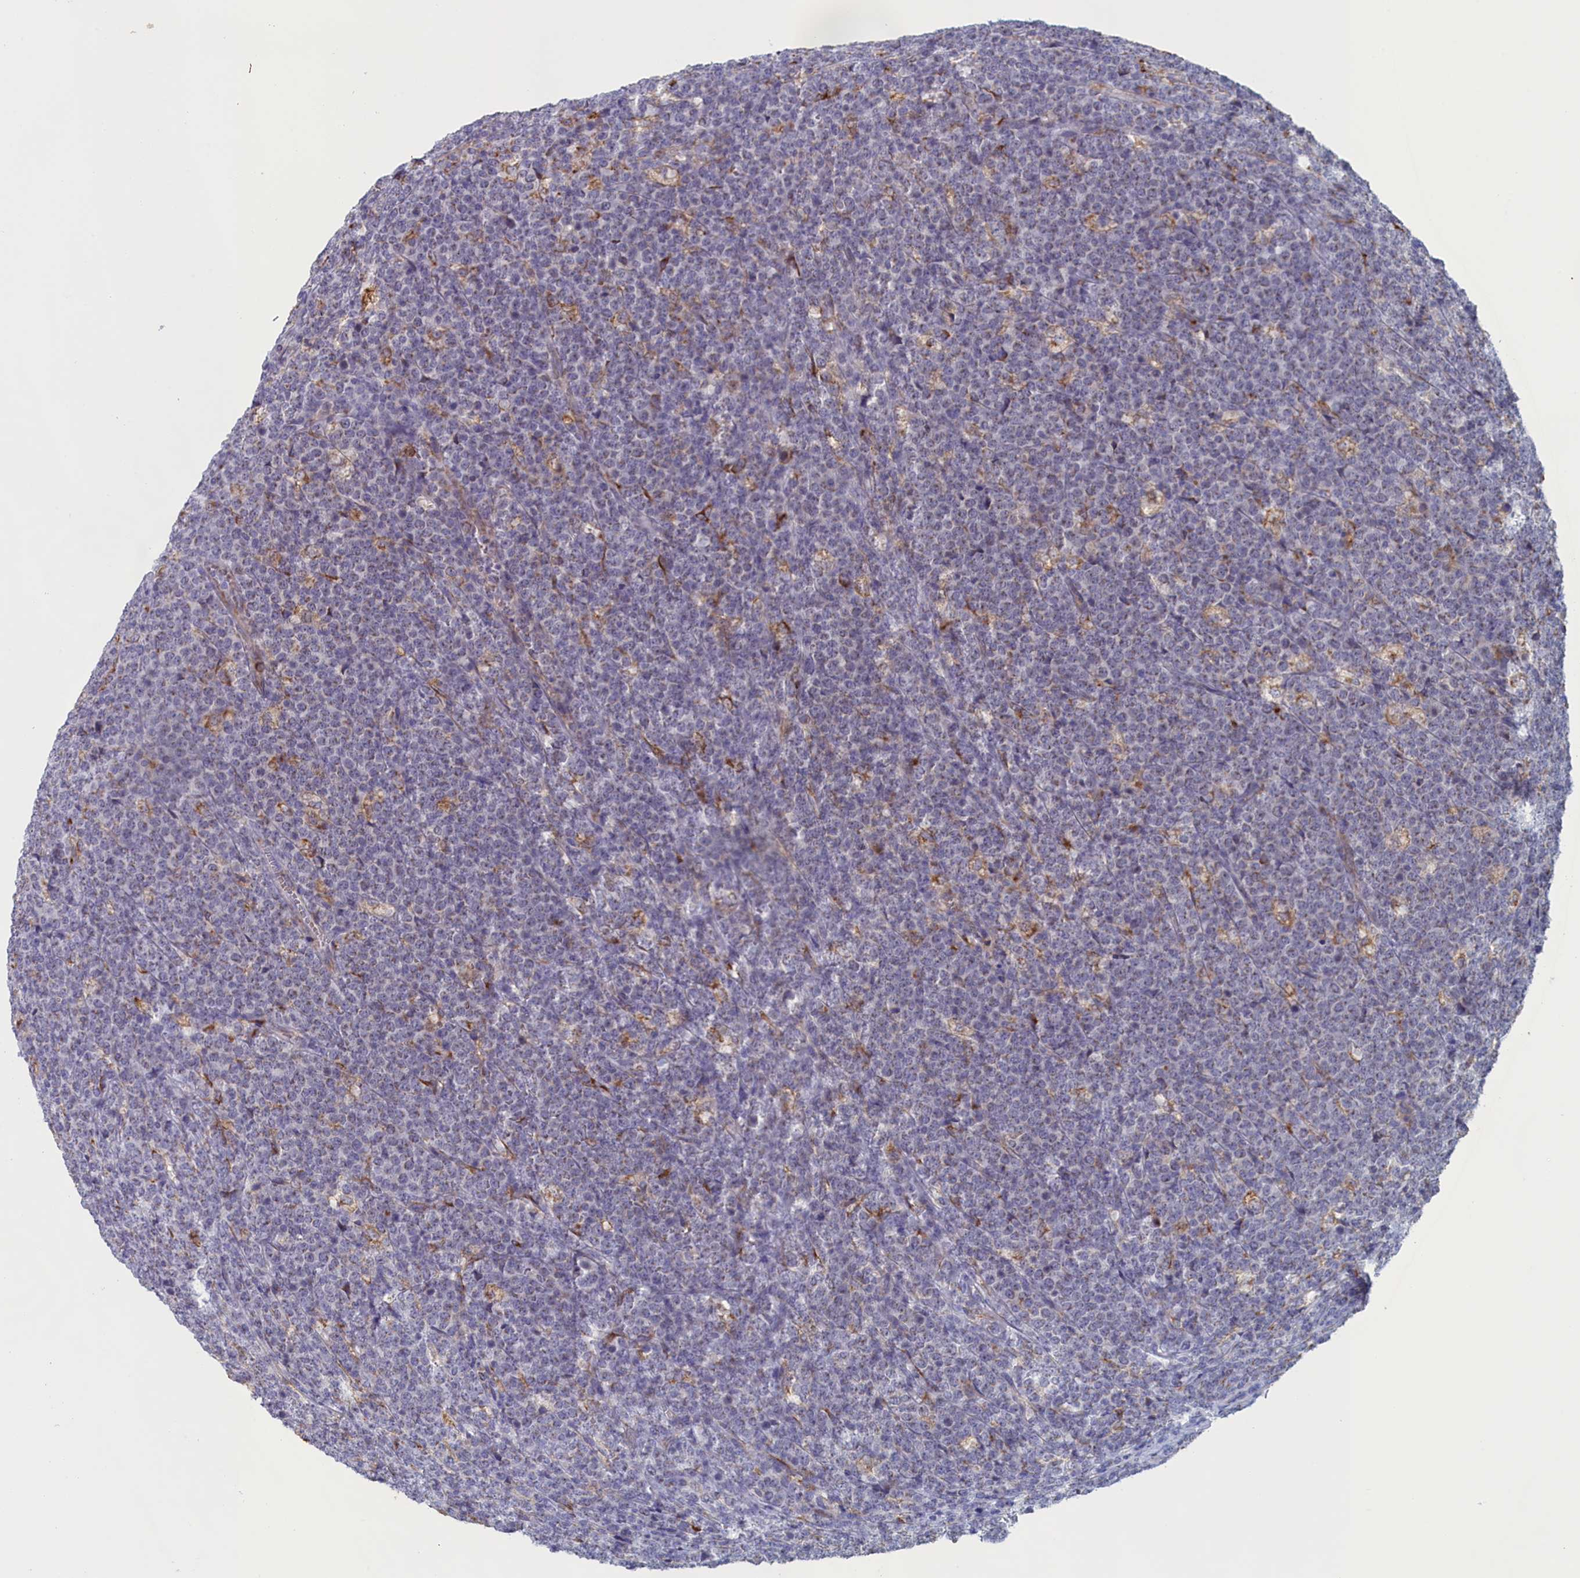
{"staining": {"intensity": "negative", "quantity": "none", "location": "none"}, "tissue": "lymphoma", "cell_type": "Tumor cells", "image_type": "cancer", "snomed": [{"axis": "morphology", "description": "Malignant lymphoma, non-Hodgkin's type, High grade"}, {"axis": "topography", "description": "Small intestine"}], "caption": "This is a image of IHC staining of high-grade malignant lymphoma, non-Hodgkin's type, which shows no expression in tumor cells. Brightfield microscopy of immunohistochemistry (IHC) stained with DAB (brown) and hematoxylin (blue), captured at high magnification.", "gene": "CCDC68", "patient": {"sex": "male", "age": 8}}